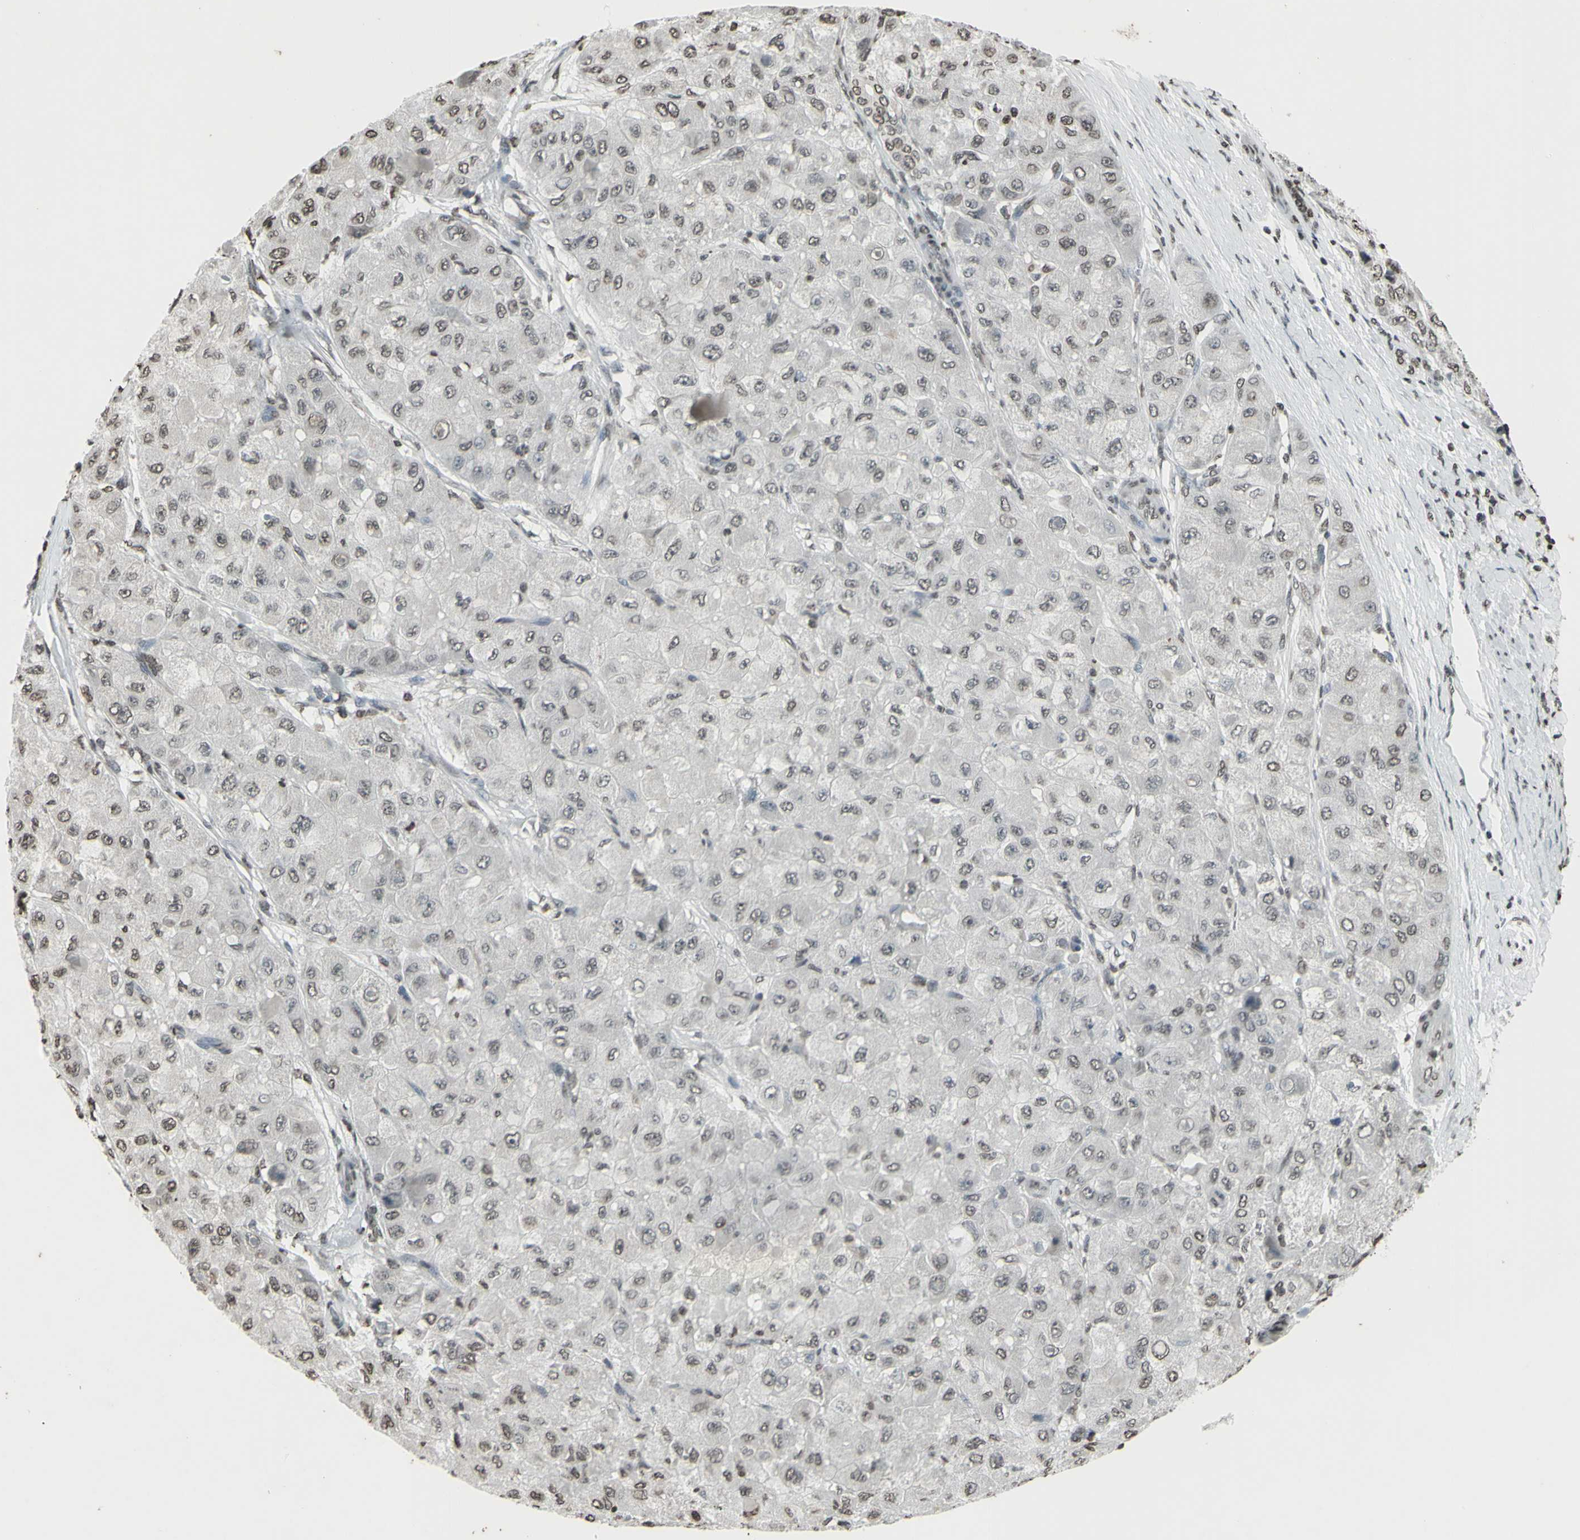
{"staining": {"intensity": "negative", "quantity": "none", "location": "none"}, "tissue": "liver cancer", "cell_type": "Tumor cells", "image_type": "cancer", "snomed": [{"axis": "morphology", "description": "Carcinoma, Hepatocellular, NOS"}, {"axis": "topography", "description": "Liver"}], "caption": "DAB (3,3'-diaminobenzidine) immunohistochemical staining of liver hepatocellular carcinoma reveals no significant expression in tumor cells. (DAB immunohistochemistry (IHC), high magnification).", "gene": "CD79B", "patient": {"sex": "male", "age": 80}}